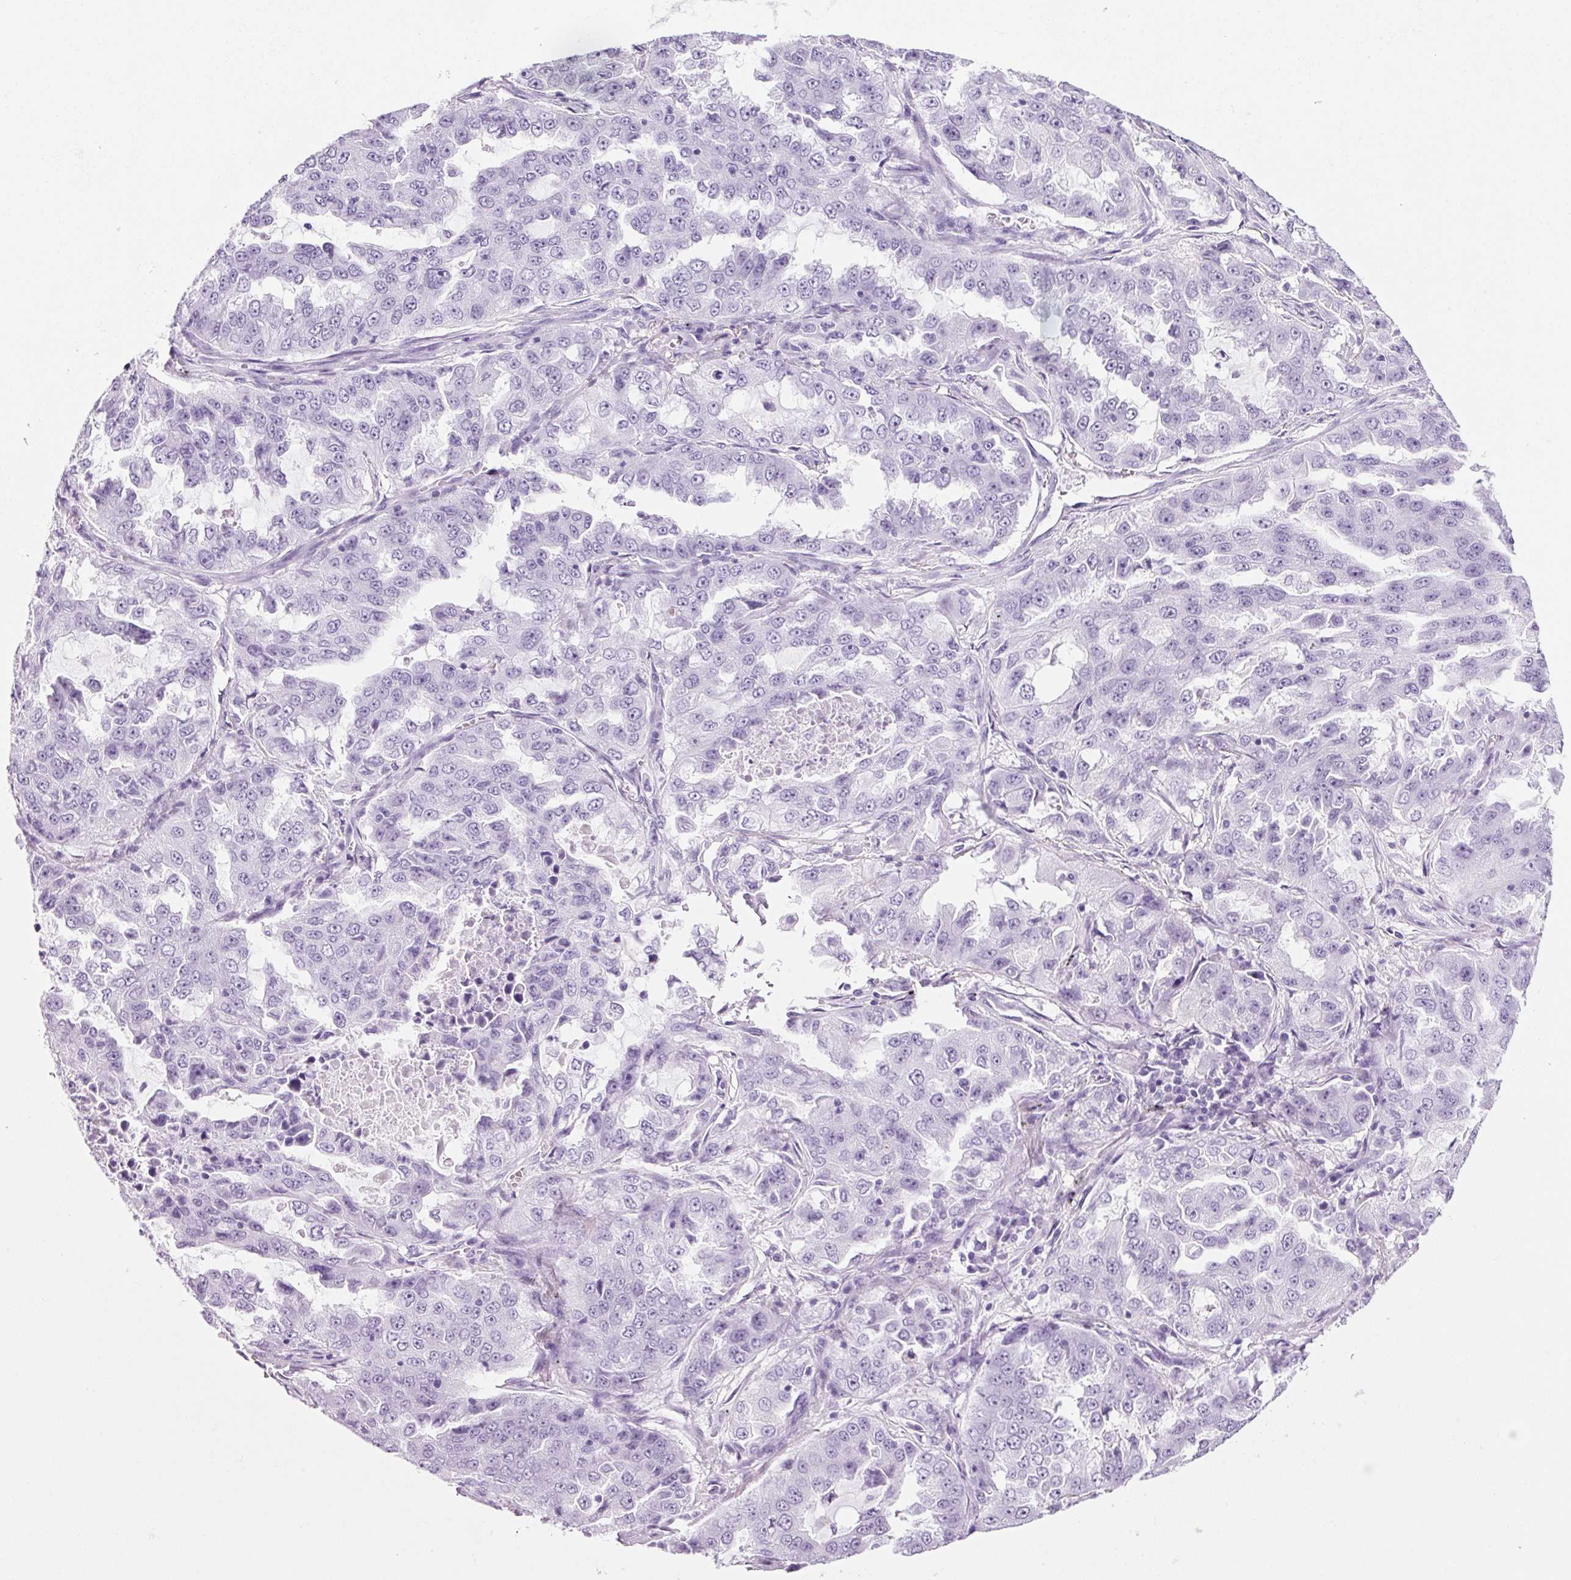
{"staining": {"intensity": "negative", "quantity": "none", "location": "none"}, "tissue": "lung cancer", "cell_type": "Tumor cells", "image_type": "cancer", "snomed": [{"axis": "morphology", "description": "Adenocarcinoma, NOS"}, {"axis": "topography", "description": "Lung"}], "caption": "This is an immunohistochemistry (IHC) micrograph of human lung adenocarcinoma. There is no positivity in tumor cells.", "gene": "PPP1R1A", "patient": {"sex": "female", "age": 61}}